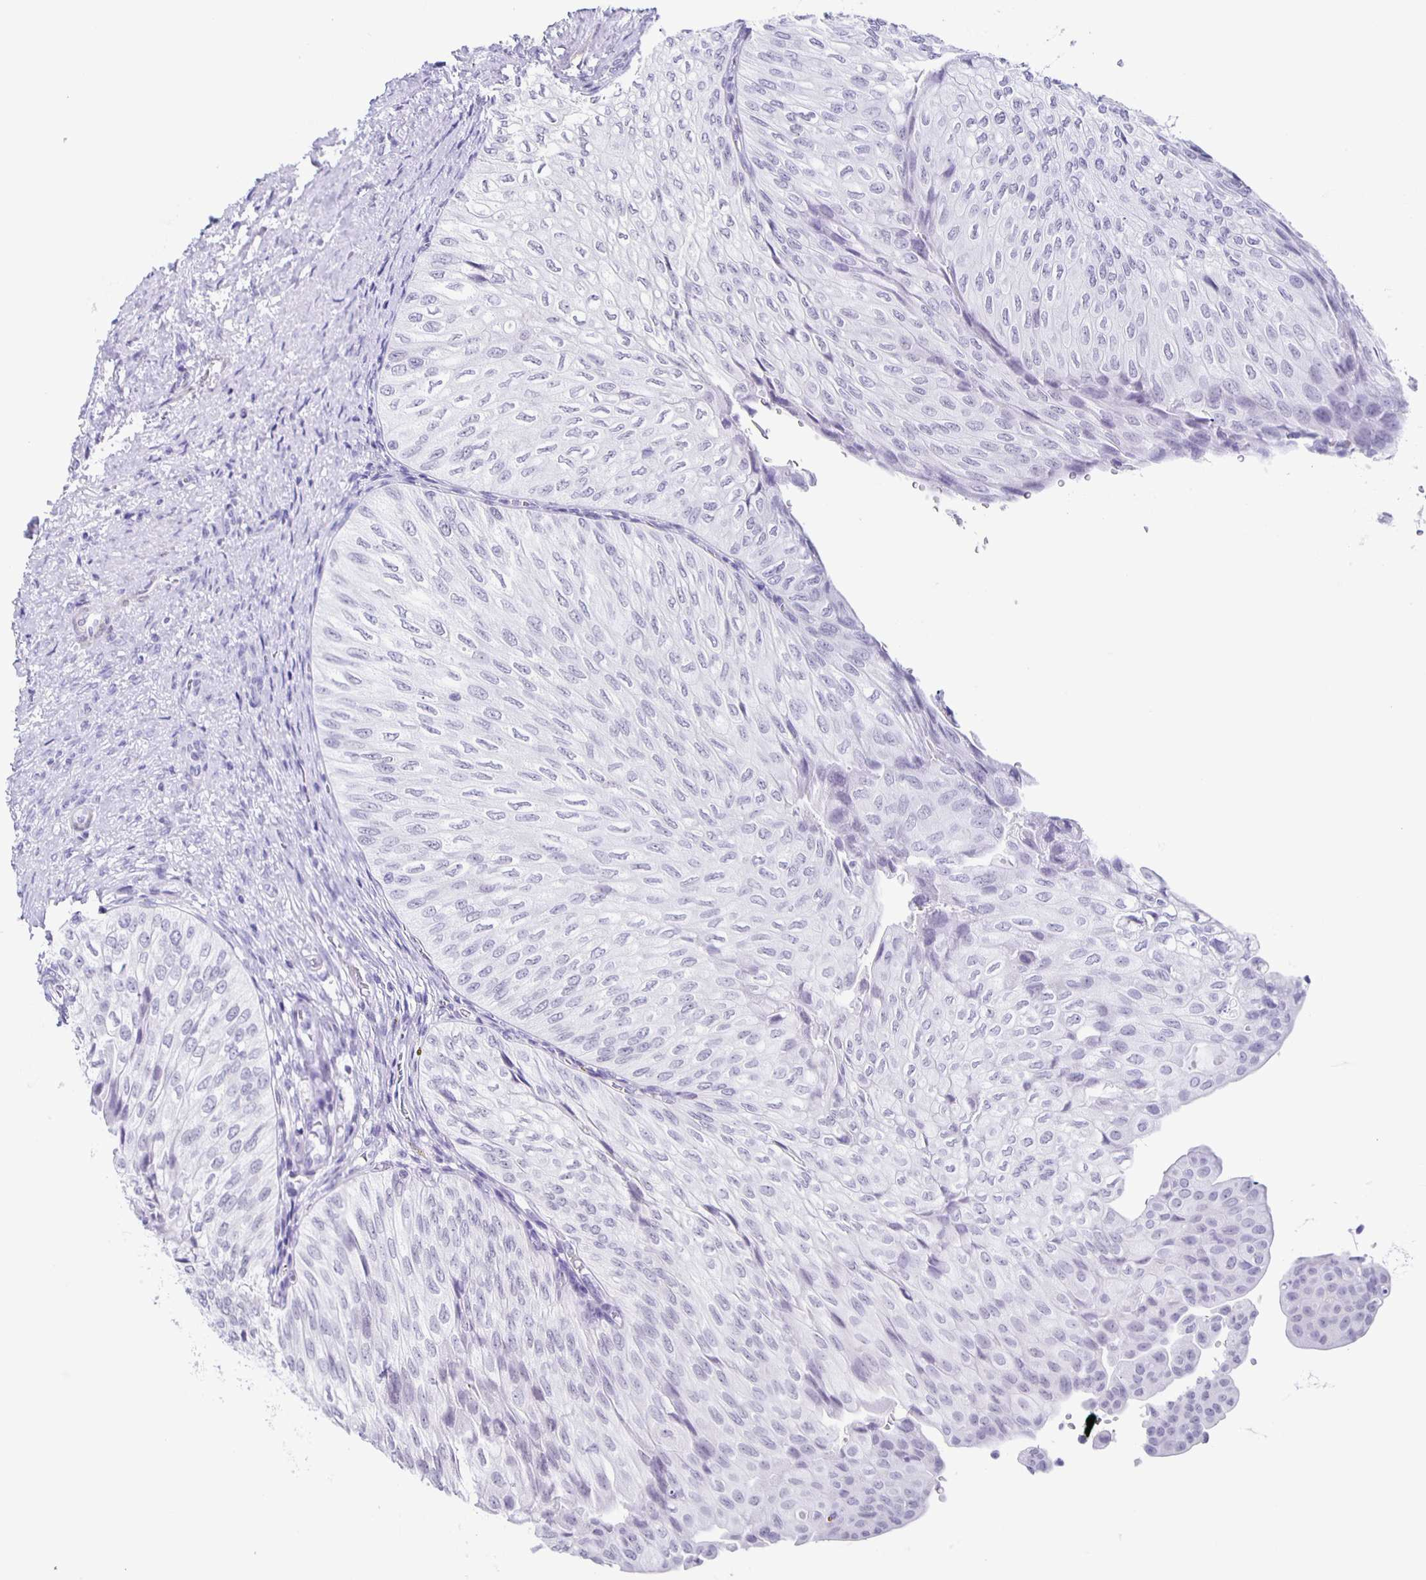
{"staining": {"intensity": "negative", "quantity": "none", "location": "none"}, "tissue": "urothelial cancer", "cell_type": "Tumor cells", "image_type": "cancer", "snomed": [{"axis": "morphology", "description": "Urothelial carcinoma, NOS"}, {"axis": "topography", "description": "Urinary bladder"}], "caption": "This is an immunohistochemistry (IHC) photomicrograph of human transitional cell carcinoma. There is no positivity in tumor cells.", "gene": "TPPP", "patient": {"sex": "male", "age": 62}}